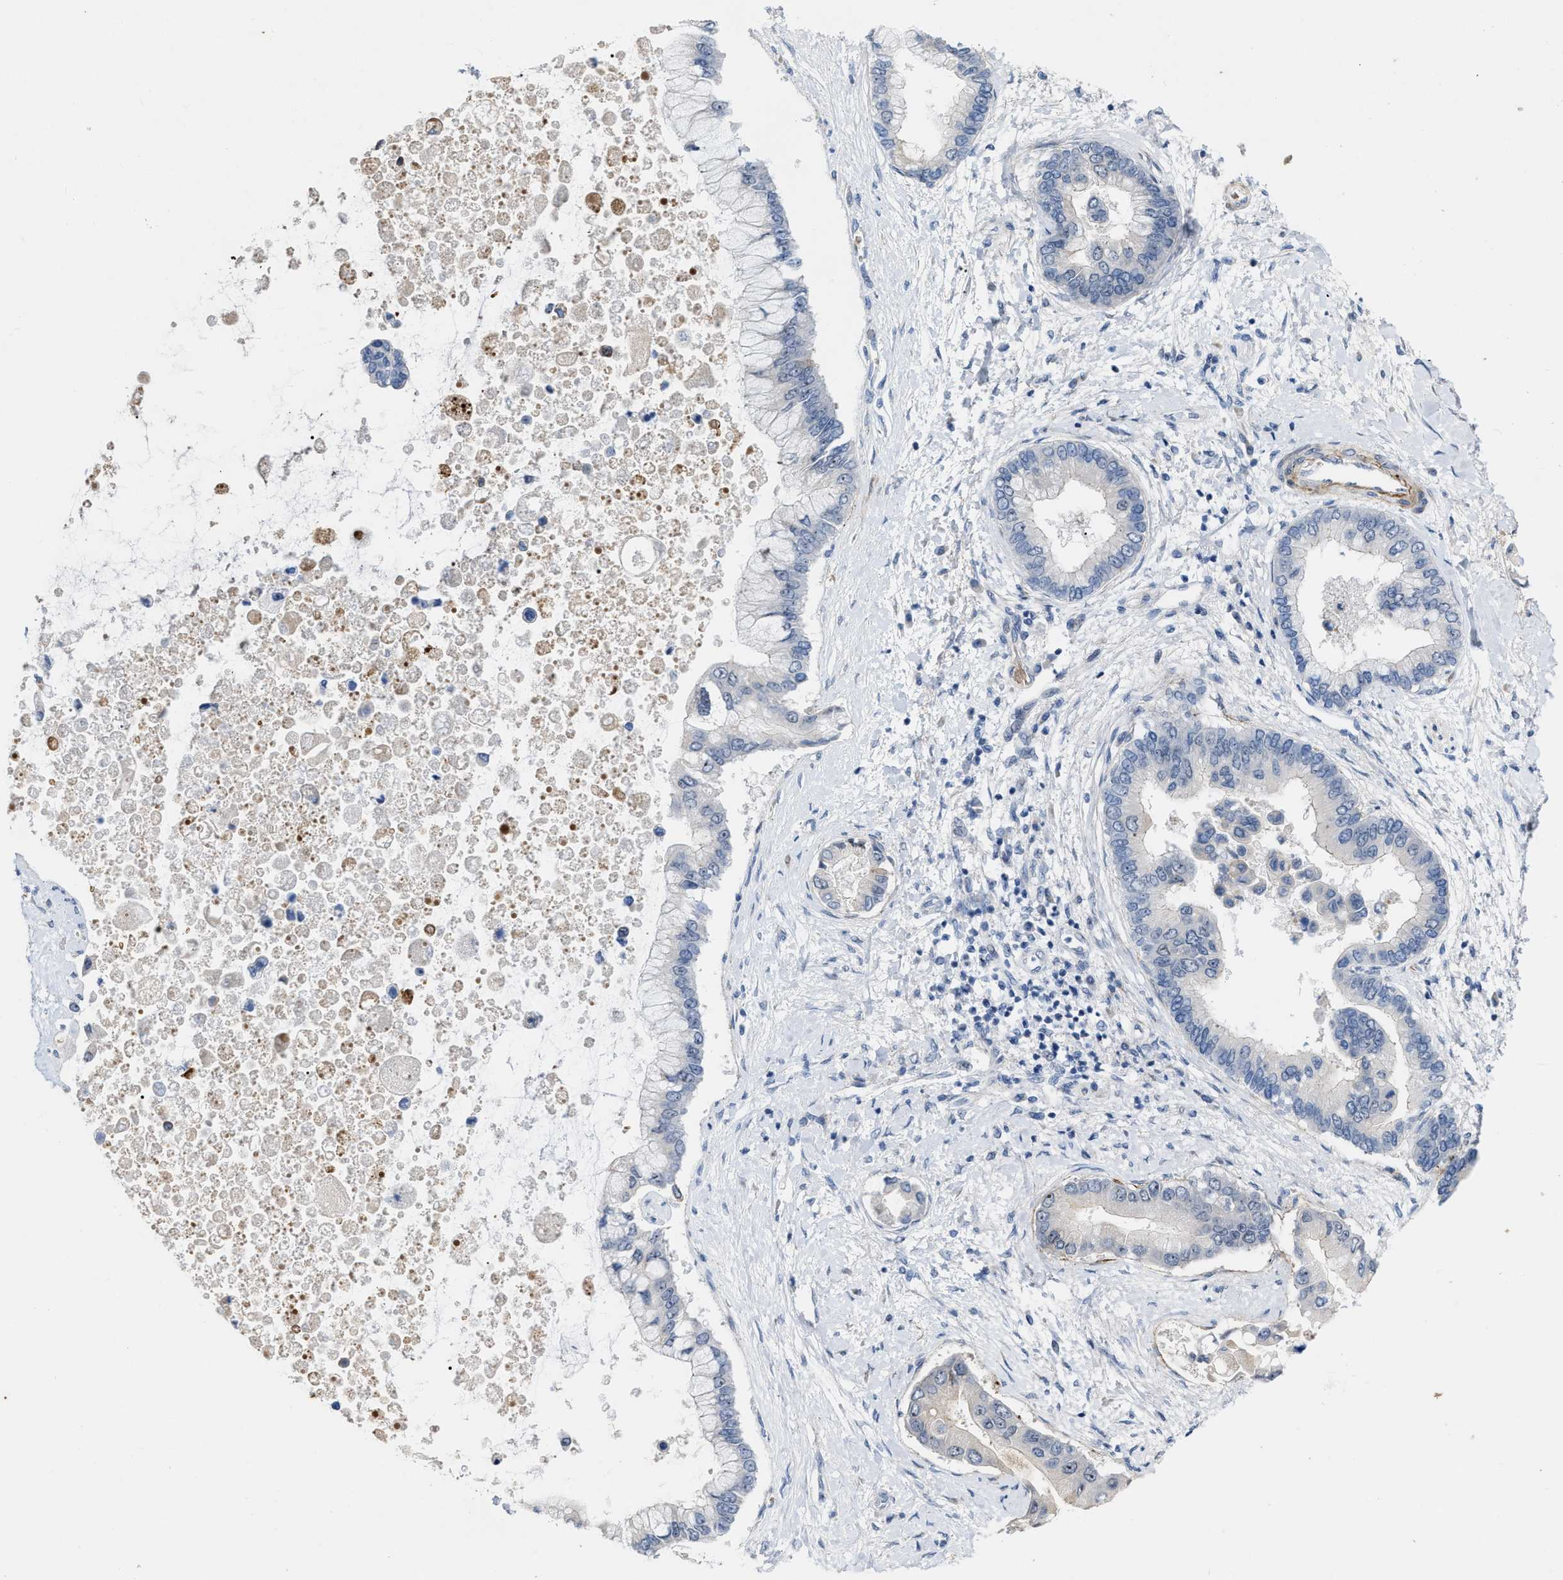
{"staining": {"intensity": "moderate", "quantity": "<25%", "location": "nuclear"}, "tissue": "liver cancer", "cell_type": "Tumor cells", "image_type": "cancer", "snomed": [{"axis": "morphology", "description": "Cholangiocarcinoma"}, {"axis": "topography", "description": "Liver"}], "caption": "The photomicrograph shows immunohistochemical staining of liver cancer. There is moderate nuclear positivity is identified in approximately <25% of tumor cells. The protein of interest is shown in brown color, while the nuclei are stained blue.", "gene": "POLR1F", "patient": {"sex": "male", "age": 50}}